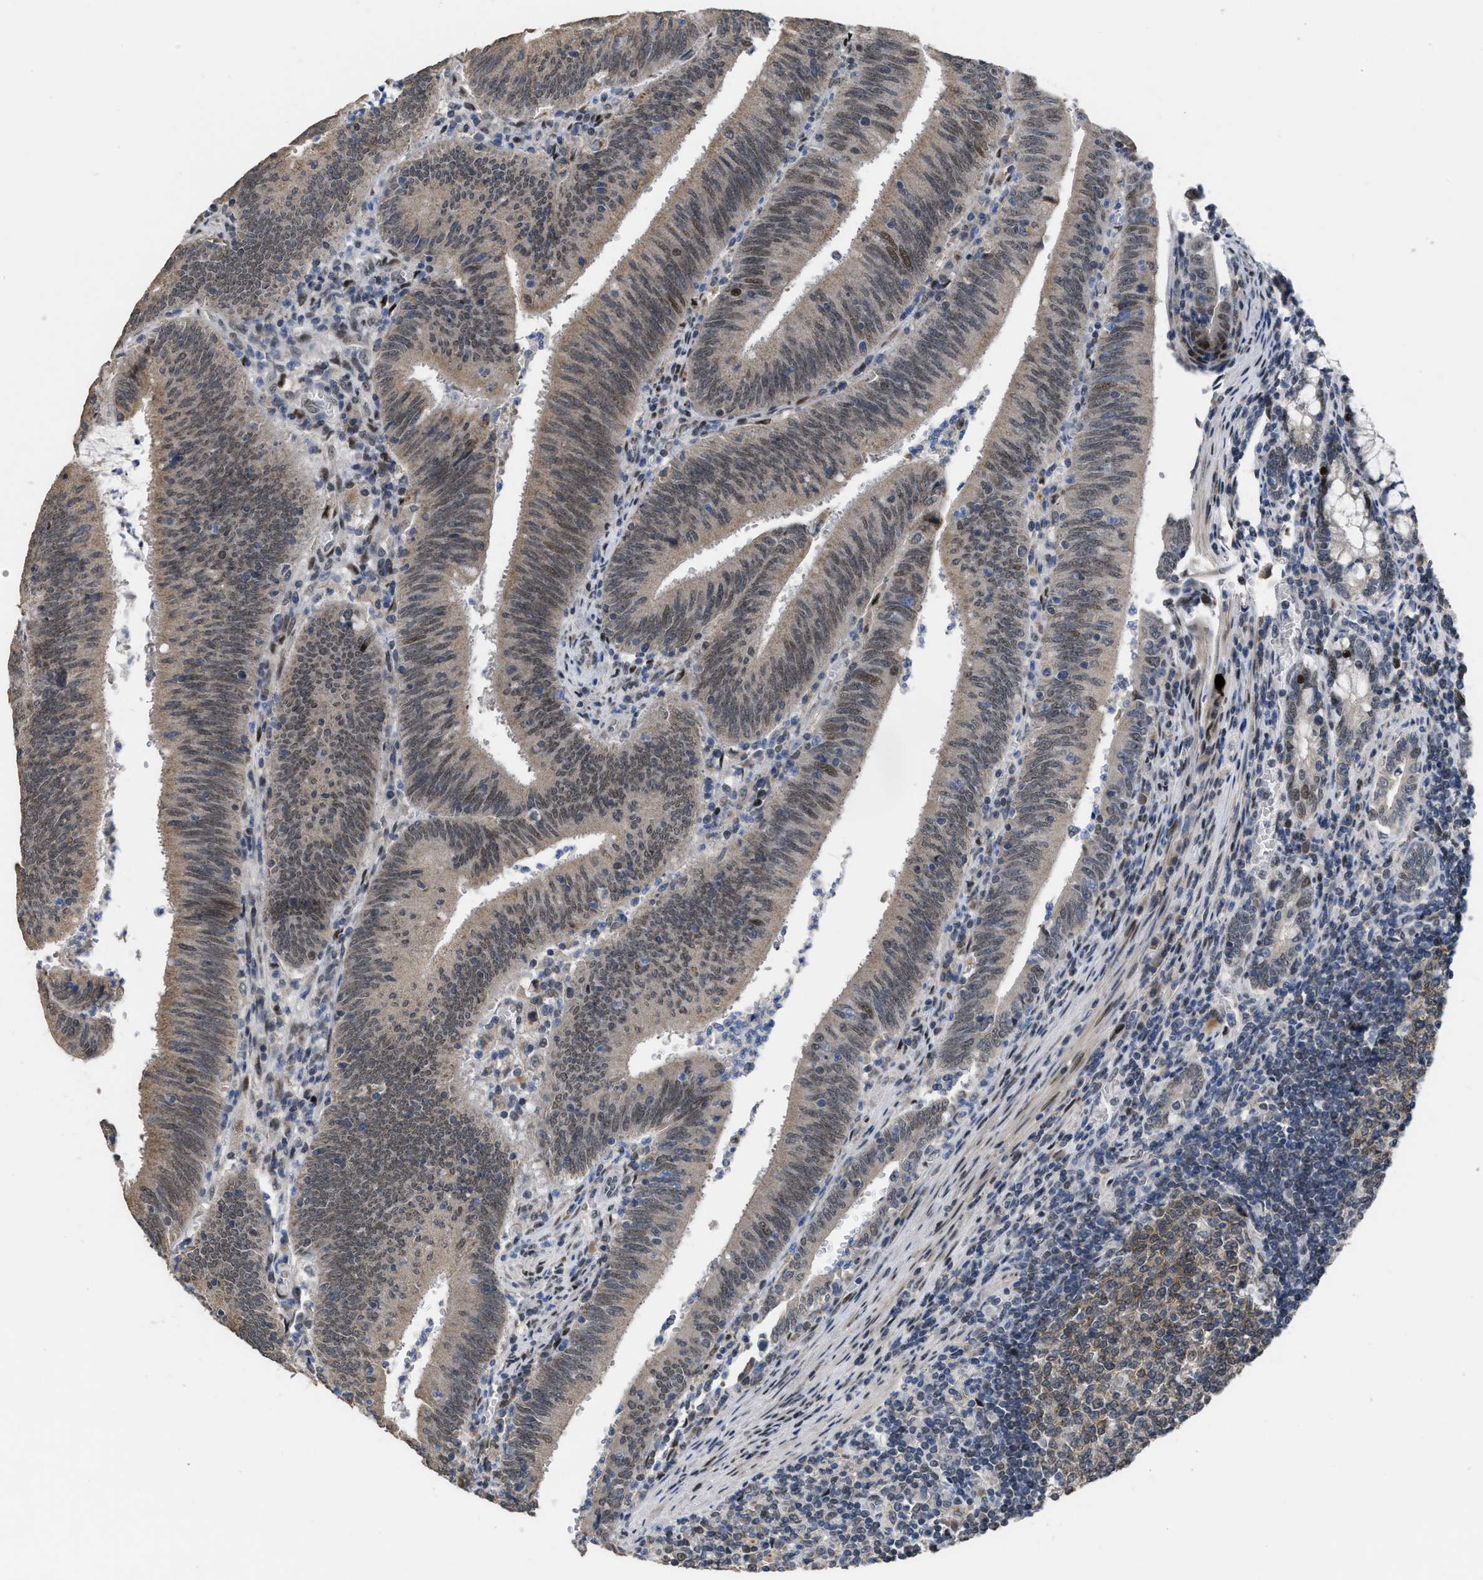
{"staining": {"intensity": "weak", "quantity": "25%-75%", "location": "cytoplasmic/membranous,nuclear"}, "tissue": "colorectal cancer", "cell_type": "Tumor cells", "image_type": "cancer", "snomed": [{"axis": "morphology", "description": "Normal tissue, NOS"}, {"axis": "morphology", "description": "Adenocarcinoma, NOS"}, {"axis": "topography", "description": "Rectum"}], "caption": "Approximately 25%-75% of tumor cells in human adenocarcinoma (colorectal) display weak cytoplasmic/membranous and nuclear protein positivity as visualized by brown immunohistochemical staining.", "gene": "SETDB1", "patient": {"sex": "female", "age": 66}}